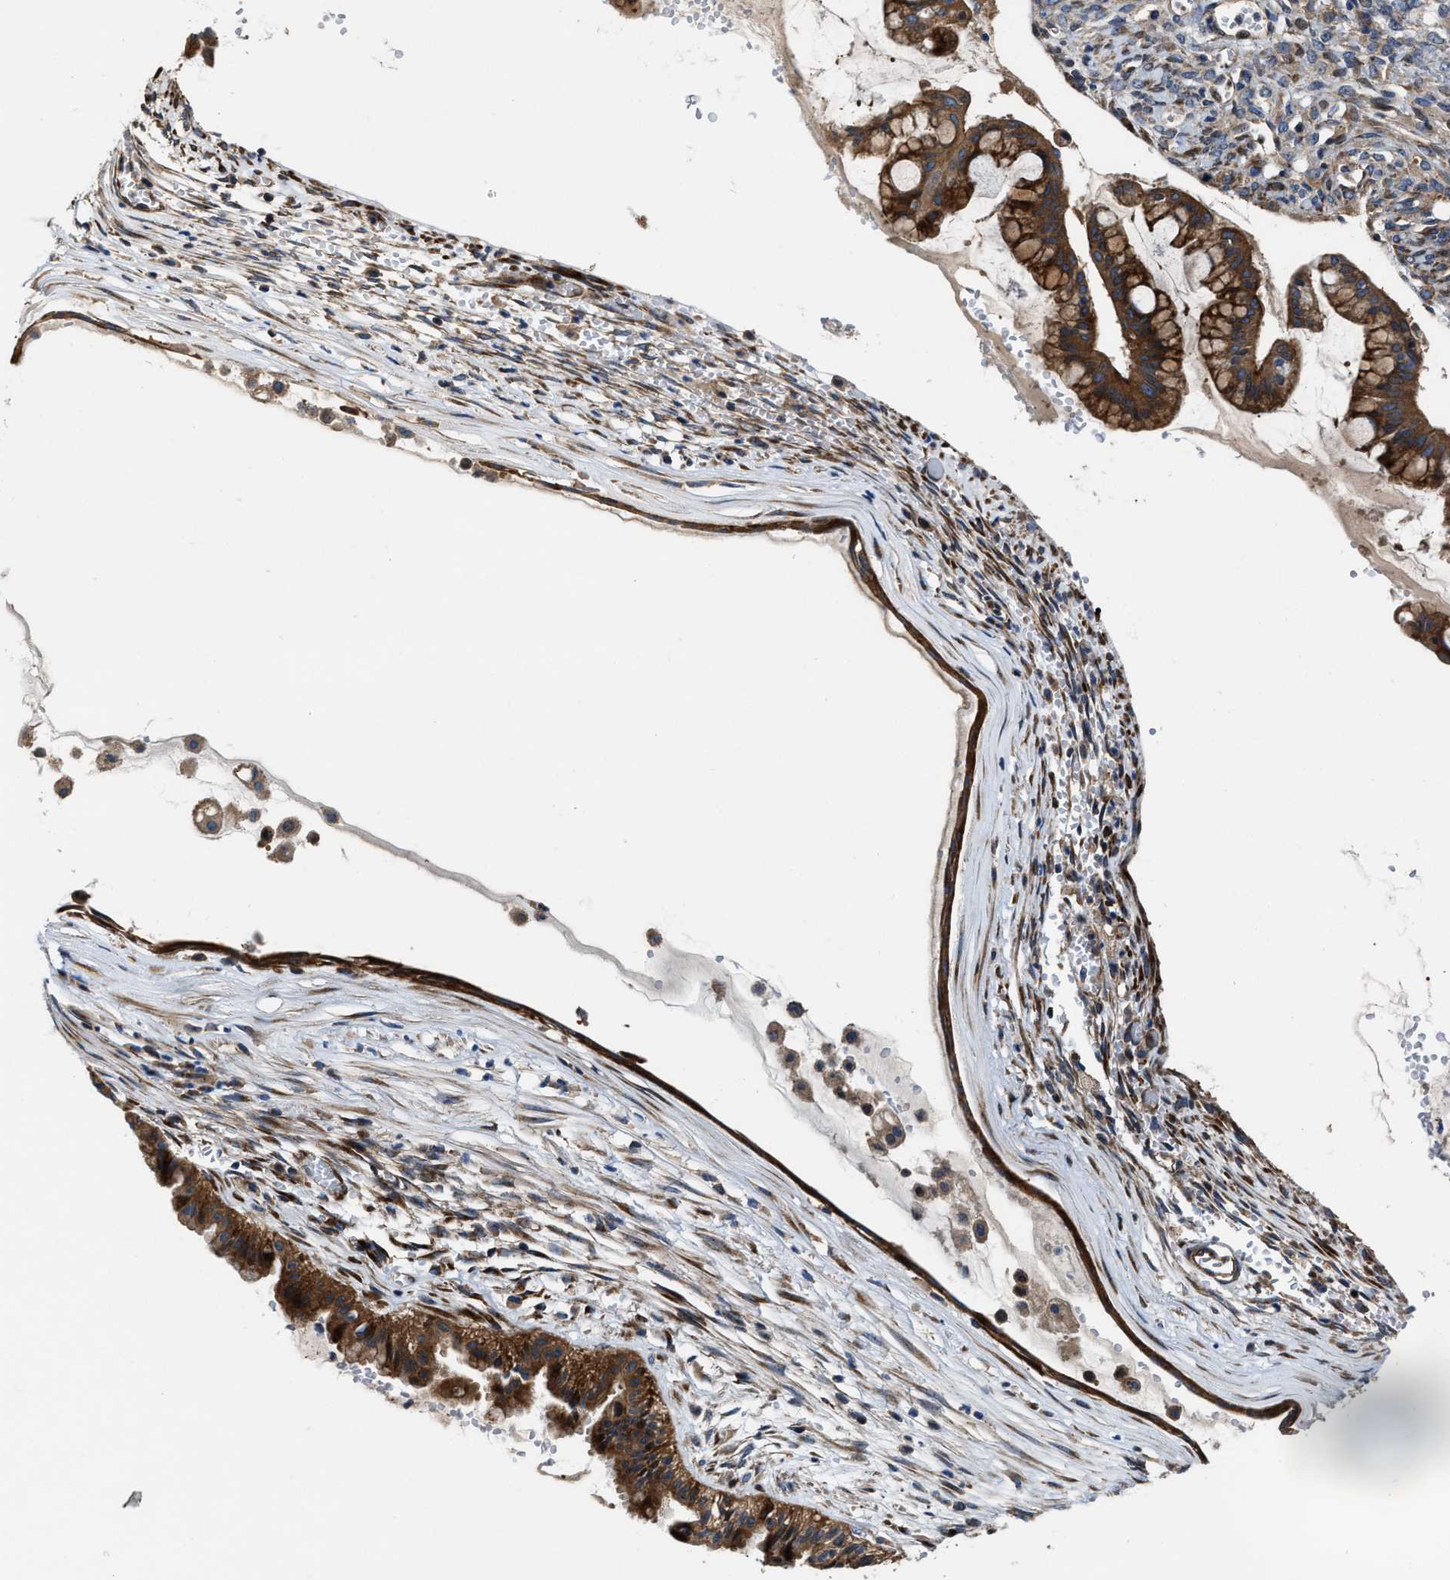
{"staining": {"intensity": "strong", "quantity": ">75%", "location": "cytoplasmic/membranous"}, "tissue": "ovarian cancer", "cell_type": "Tumor cells", "image_type": "cancer", "snomed": [{"axis": "morphology", "description": "Cystadenocarcinoma, mucinous, NOS"}, {"axis": "topography", "description": "Ovary"}], "caption": "High-power microscopy captured an immunohistochemistry micrograph of ovarian cancer (mucinous cystadenocarcinoma), revealing strong cytoplasmic/membranous positivity in about >75% of tumor cells.", "gene": "PTAR1", "patient": {"sex": "female", "age": 73}}